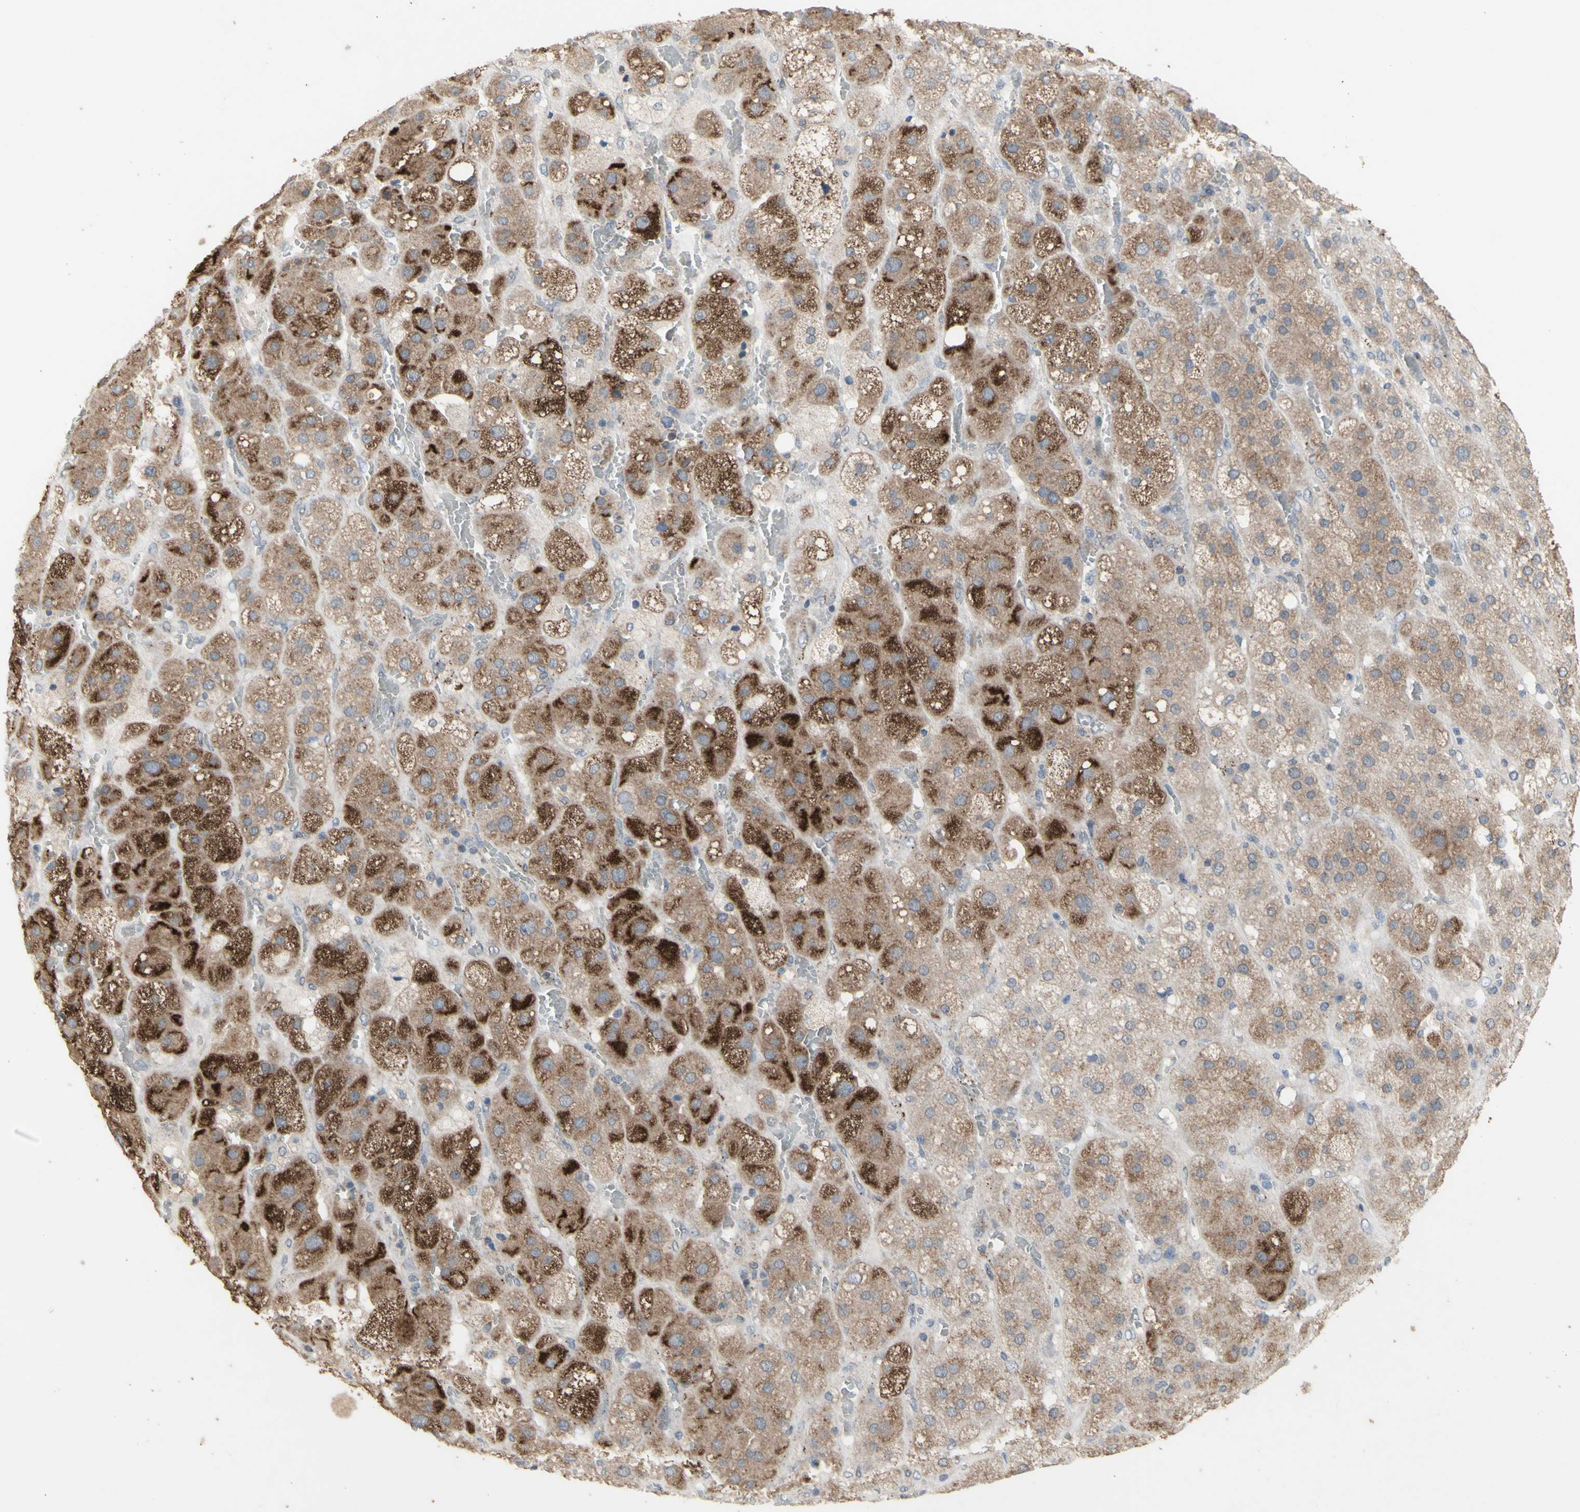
{"staining": {"intensity": "moderate", "quantity": ">75%", "location": "cytoplasmic/membranous"}, "tissue": "adrenal gland", "cell_type": "Glandular cells", "image_type": "normal", "snomed": [{"axis": "morphology", "description": "Normal tissue, NOS"}, {"axis": "topography", "description": "Adrenal gland"}], "caption": "Unremarkable adrenal gland displays moderate cytoplasmic/membranous positivity in about >75% of glandular cells, visualized by immunohistochemistry.", "gene": "NLRP1", "patient": {"sex": "female", "age": 47}}